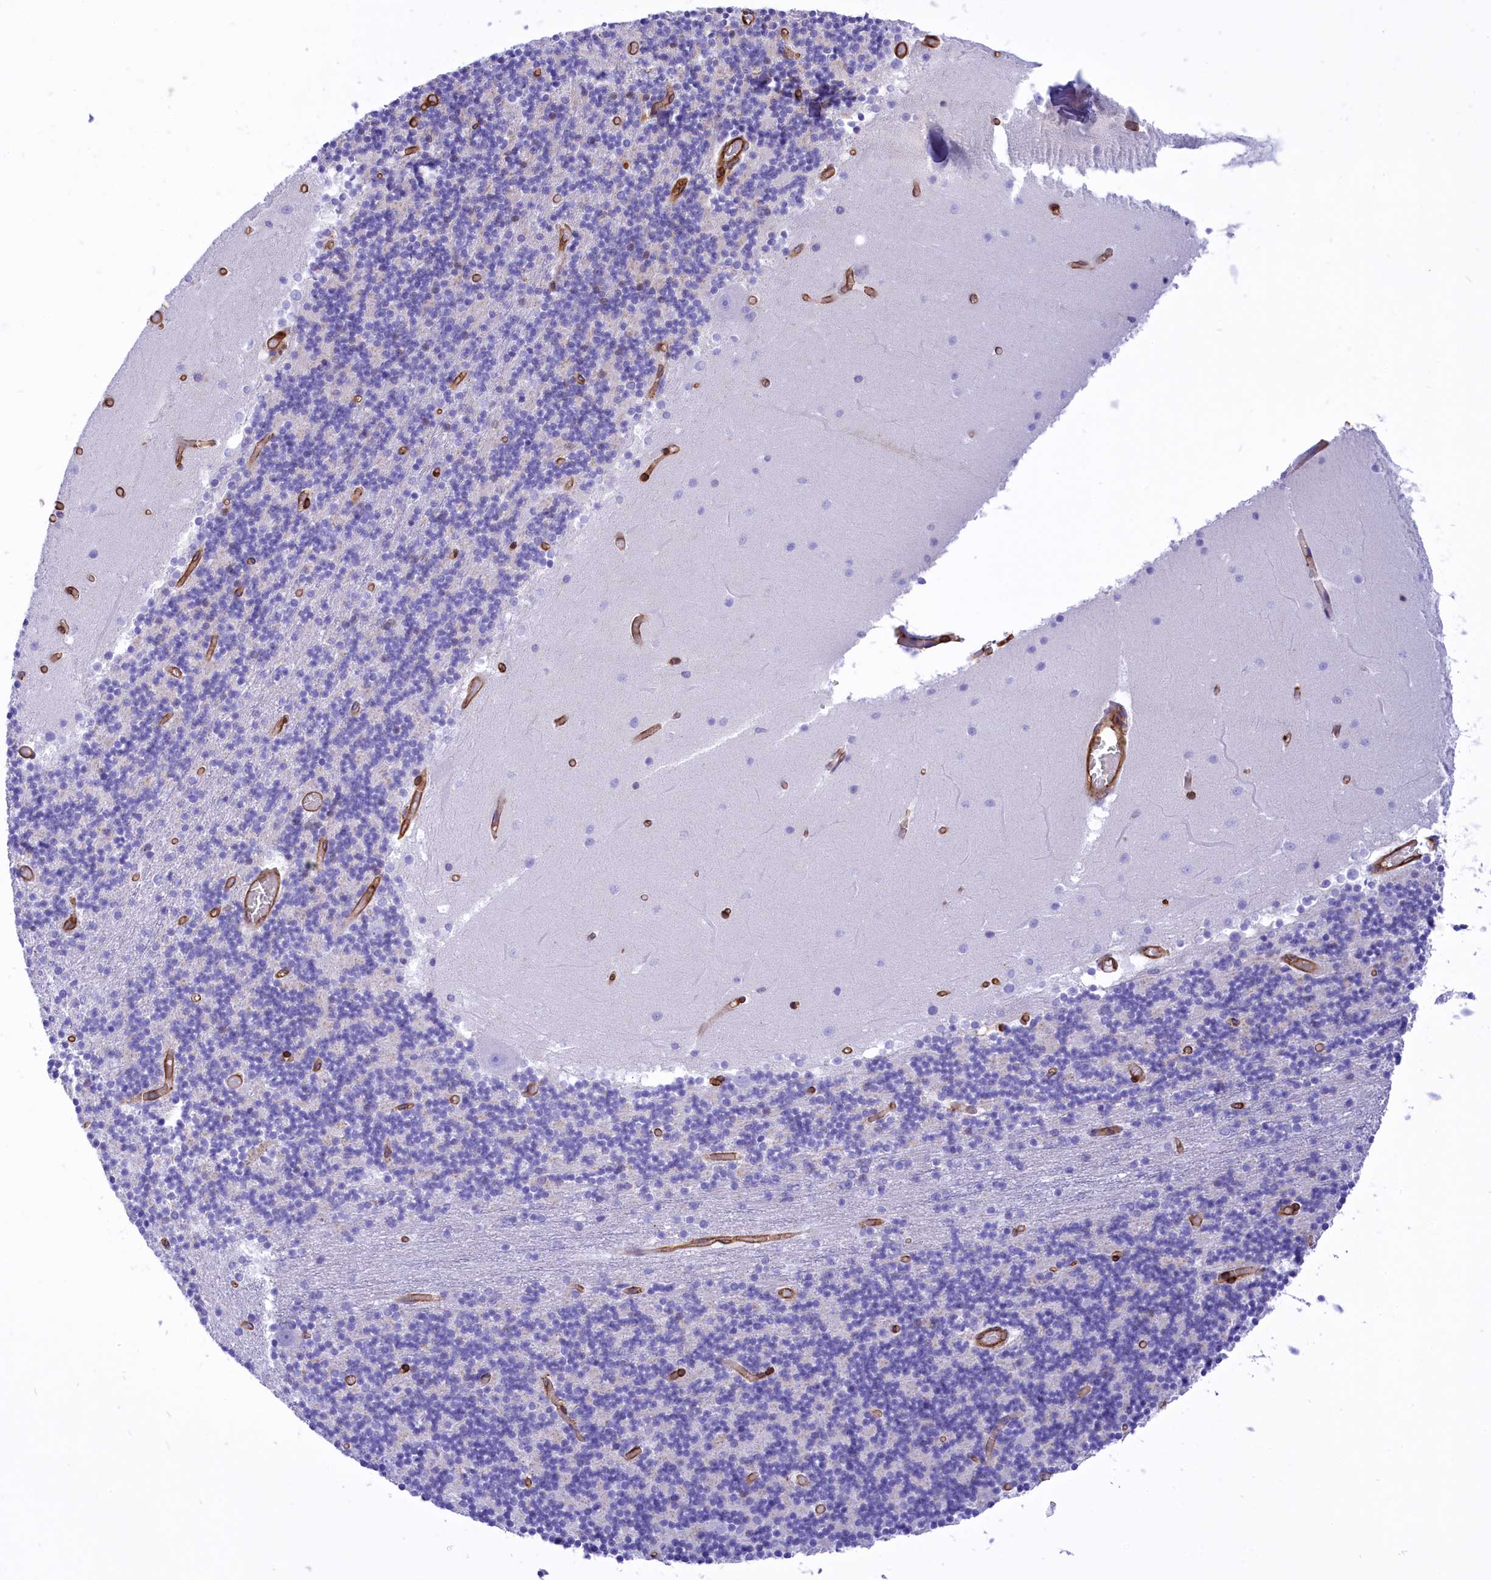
{"staining": {"intensity": "weak", "quantity": "25%-75%", "location": "cytoplasmic/membranous"}, "tissue": "cerebellum", "cell_type": "Cells in granular layer", "image_type": "normal", "snomed": [{"axis": "morphology", "description": "Normal tissue, NOS"}, {"axis": "topography", "description": "Cerebellum"}], "caption": "The histopathology image displays a brown stain indicating the presence of a protein in the cytoplasmic/membranous of cells in granular layer in cerebellum. (IHC, brightfield microscopy, high magnification).", "gene": "SEPTIN9", "patient": {"sex": "female", "age": 28}}